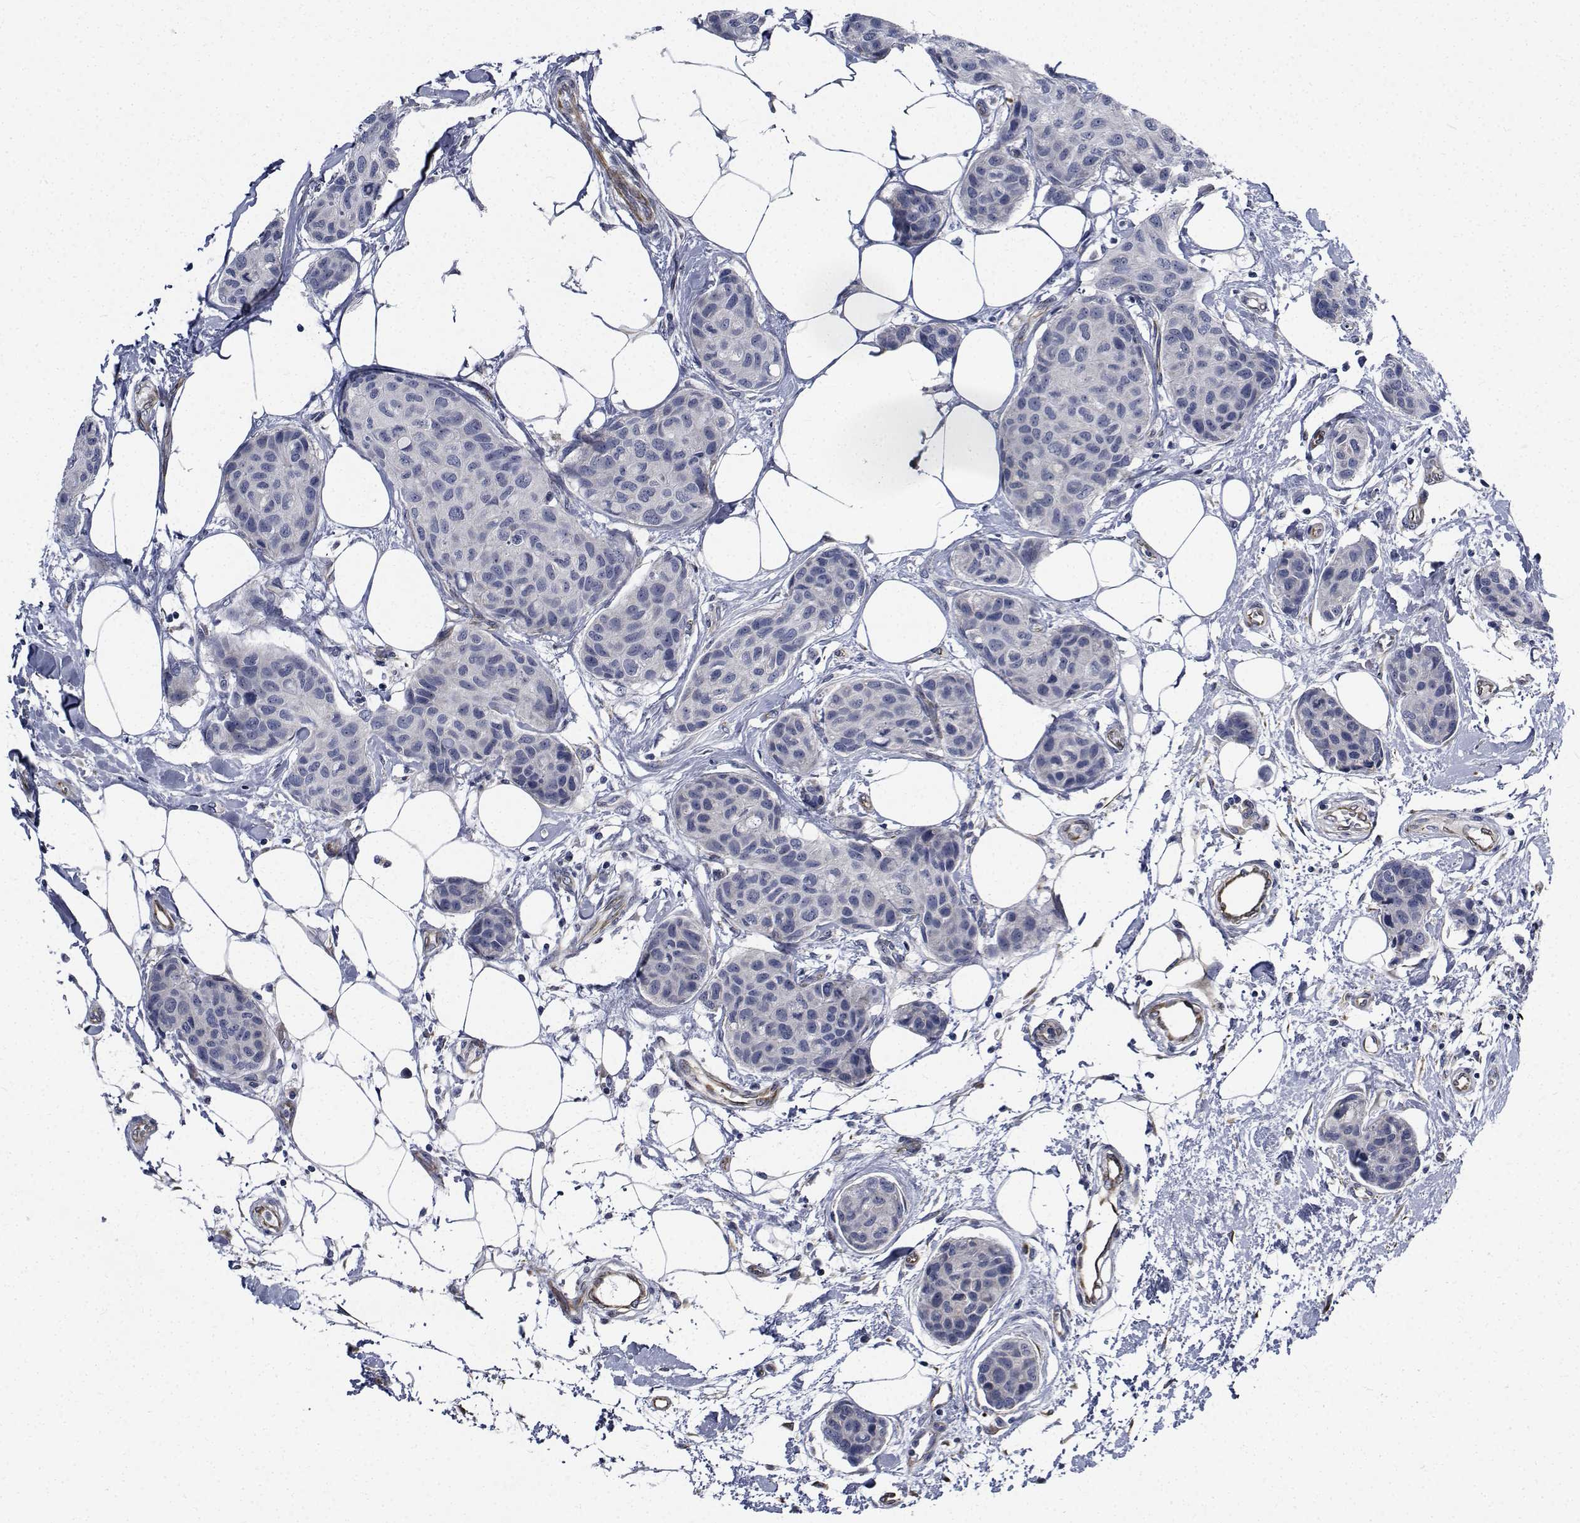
{"staining": {"intensity": "negative", "quantity": "none", "location": "none"}, "tissue": "breast cancer", "cell_type": "Tumor cells", "image_type": "cancer", "snomed": [{"axis": "morphology", "description": "Duct carcinoma"}, {"axis": "topography", "description": "Breast"}], "caption": "IHC of breast cancer (invasive ductal carcinoma) shows no staining in tumor cells.", "gene": "TTBK1", "patient": {"sex": "female", "age": 80}}